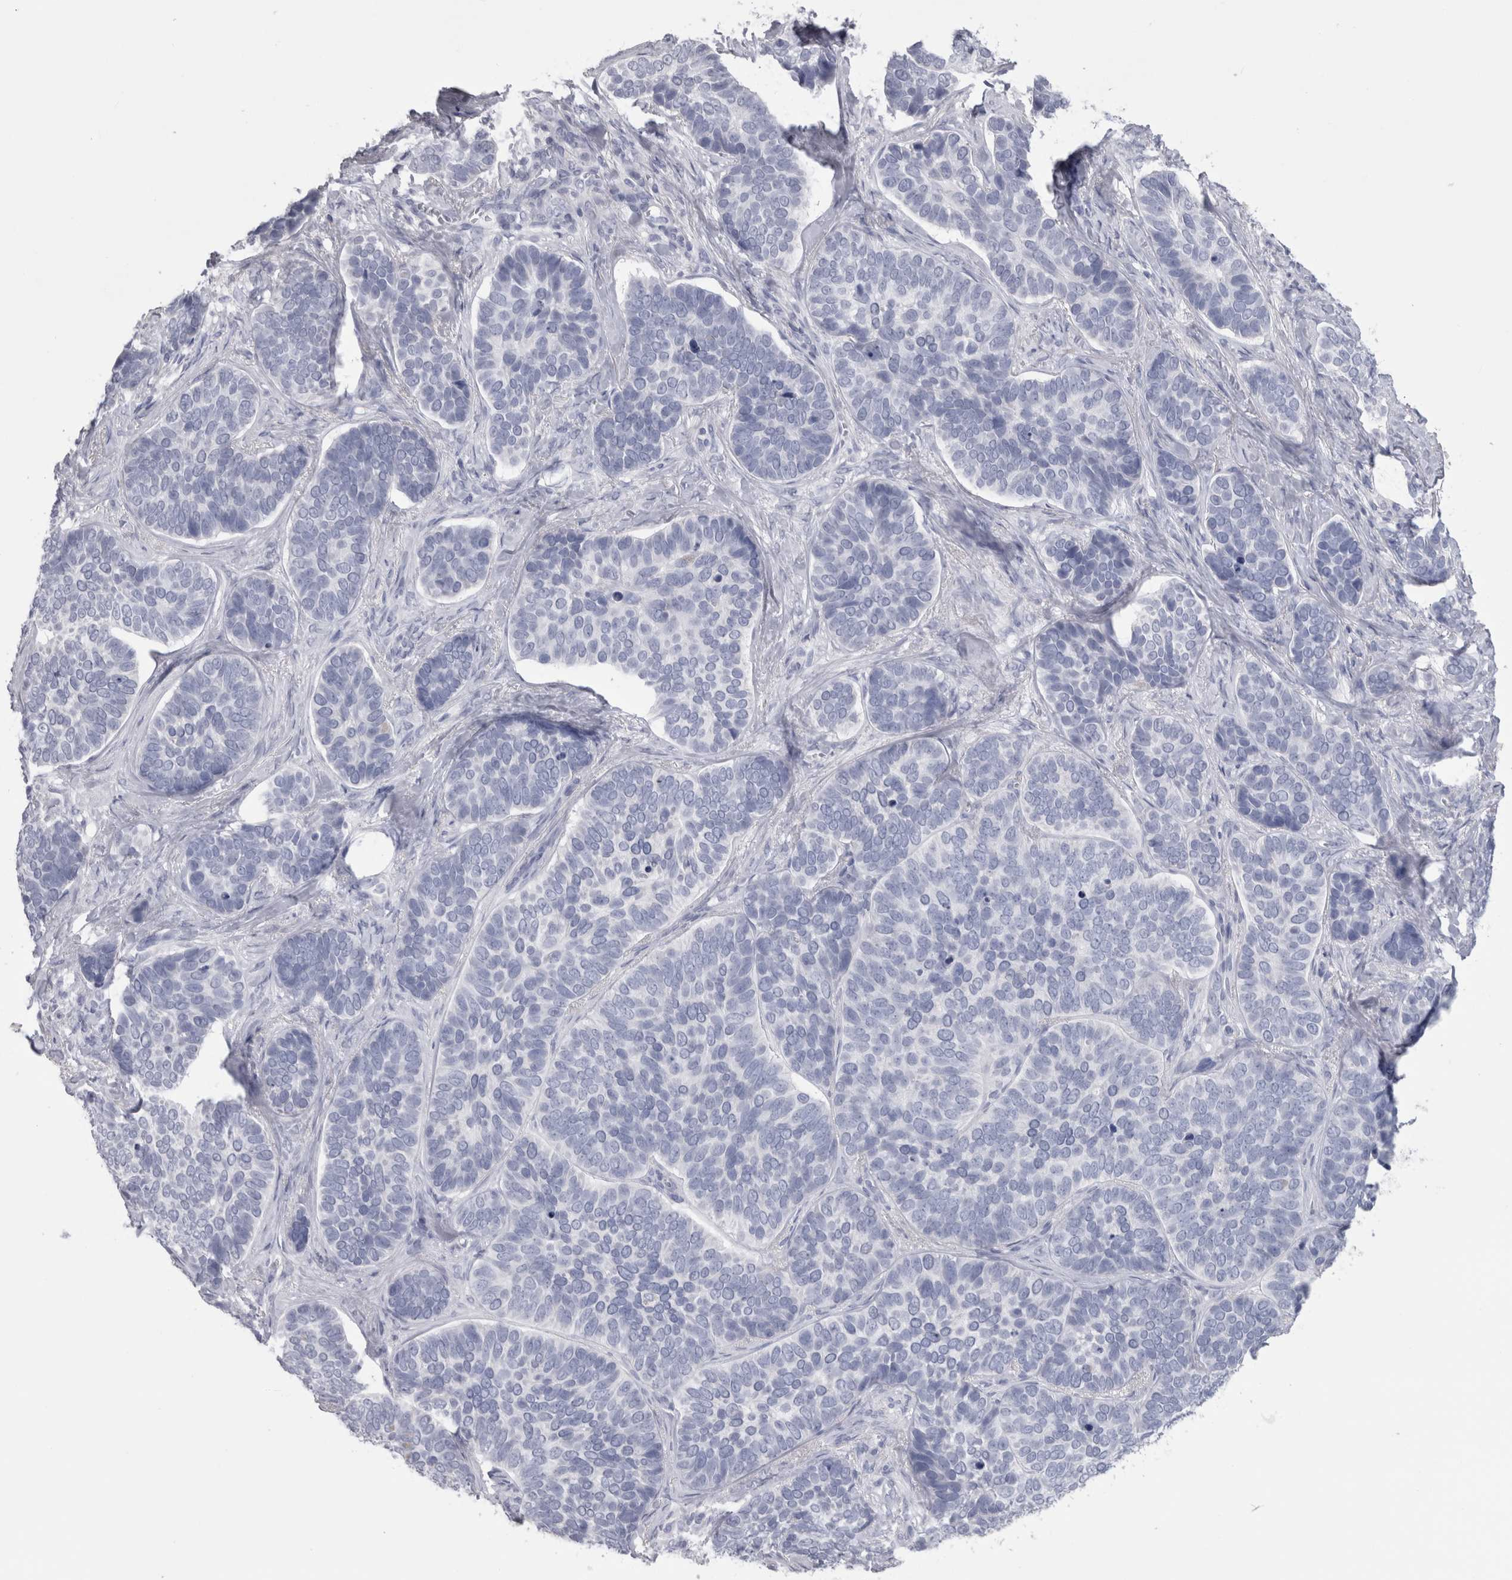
{"staining": {"intensity": "negative", "quantity": "none", "location": "none"}, "tissue": "skin cancer", "cell_type": "Tumor cells", "image_type": "cancer", "snomed": [{"axis": "morphology", "description": "Basal cell carcinoma"}, {"axis": "topography", "description": "Skin"}], "caption": "This is an IHC histopathology image of human skin basal cell carcinoma. There is no positivity in tumor cells.", "gene": "PTH", "patient": {"sex": "male", "age": 62}}